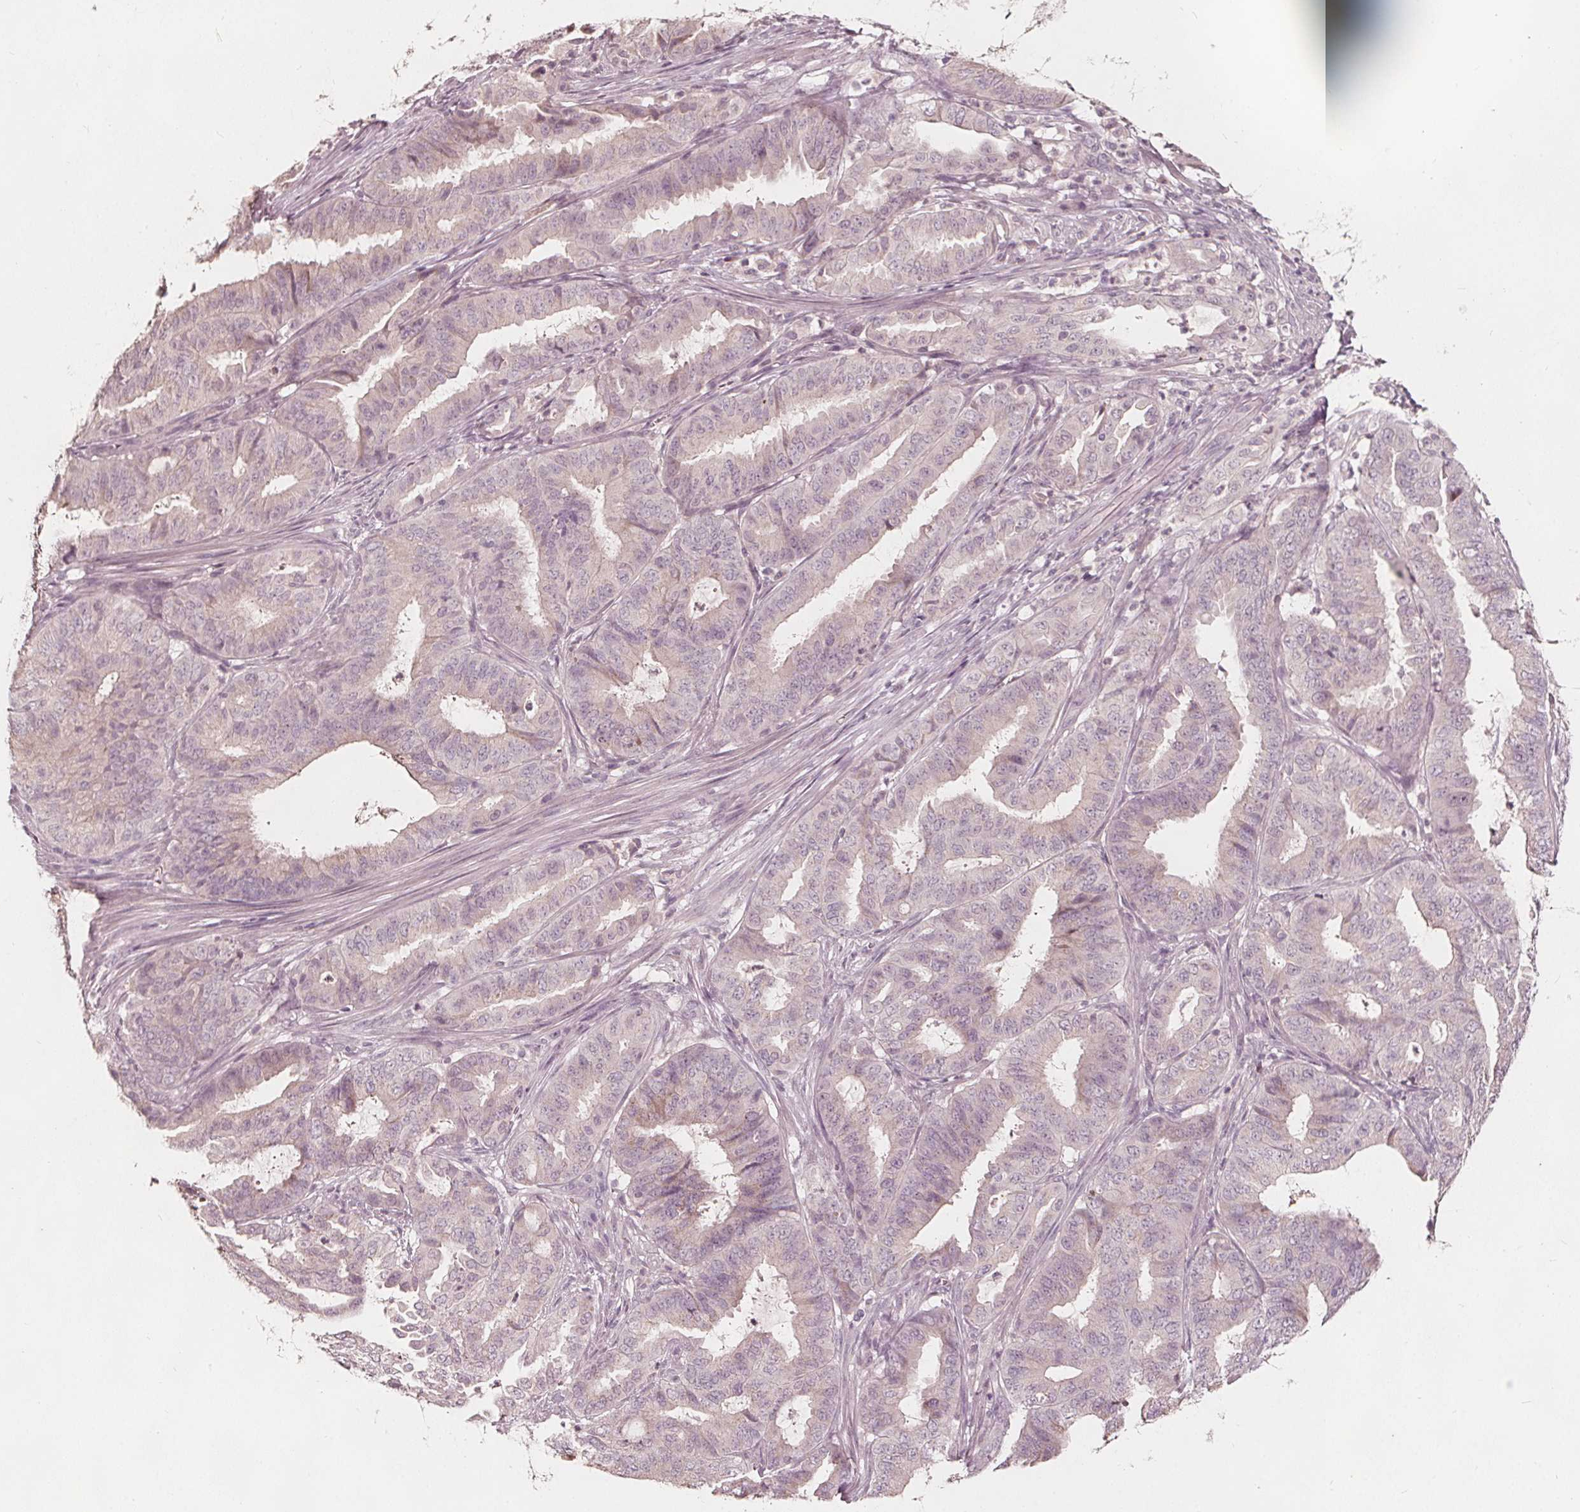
{"staining": {"intensity": "weak", "quantity": "<25%", "location": "cytoplasmic/membranous"}, "tissue": "endometrial cancer", "cell_type": "Tumor cells", "image_type": "cancer", "snomed": [{"axis": "morphology", "description": "Adenocarcinoma, NOS"}, {"axis": "topography", "description": "Endometrium"}], "caption": "Tumor cells are negative for protein expression in human endometrial cancer (adenocarcinoma). The staining is performed using DAB (3,3'-diaminobenzidine) brown chromogen with nuclei counter-stained in using hematoxylin.", "gene": "NPC1L1", "patient": {"sex": "female", "age": 51}}